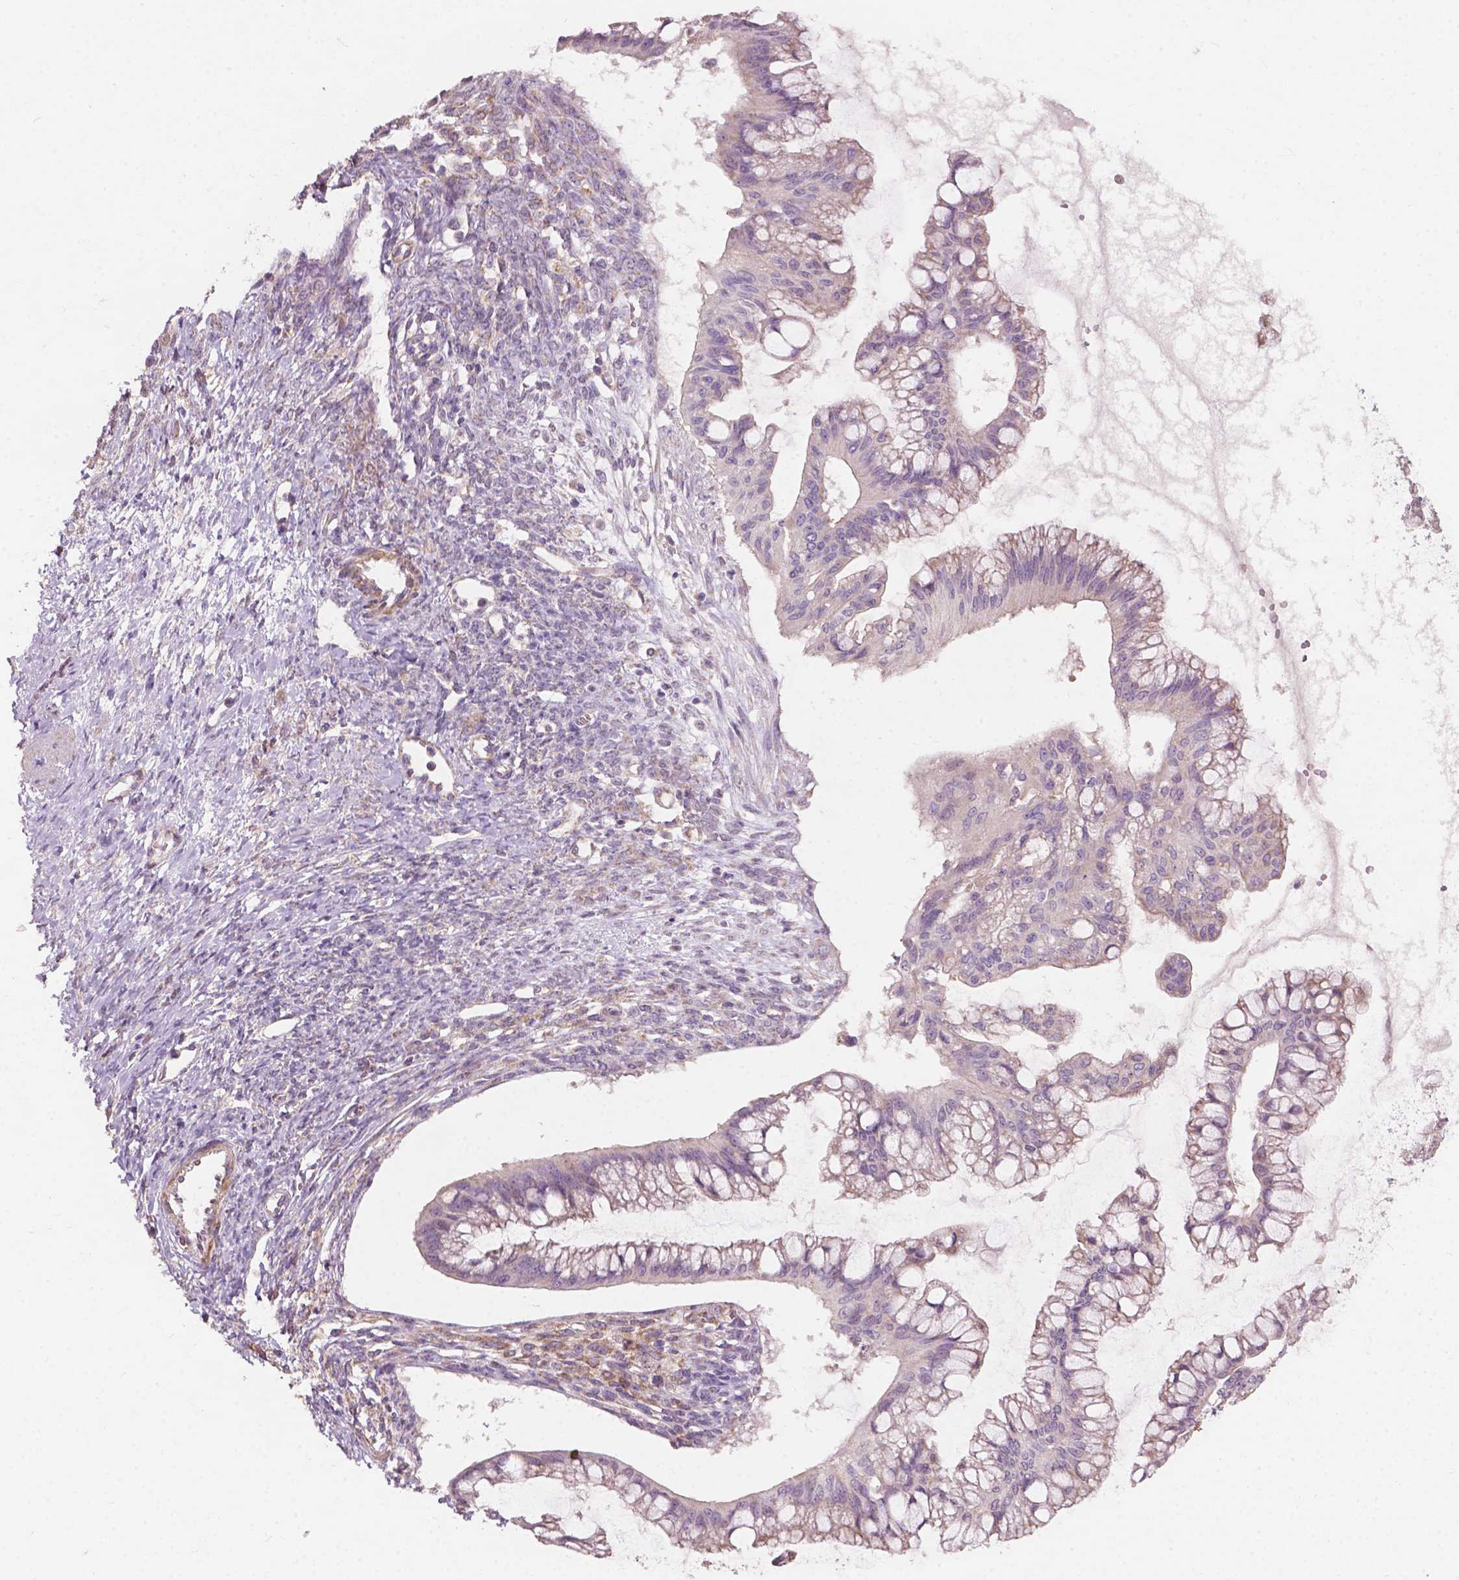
{"staining": {"intensity": "negative", "quantity": "none", "location": "none"}, "tissue": "ovarian cancer", "cell_type": "Tumor cells", "image_type": "cancer", "snomed": [{"axis": "morphology", "description": "Cystadenocarcinoma, mucinous, NOS"}, {"axis": "topography", "description": "Ovary"}], "caption": "Mucinous cystadenocarcinoma (ovarian) was stained to show a protein in brown. There is no significant staining in tumor cells. (IHC, brightfield microscopy, high magnification).", "gene": "NDUFA10", "patient": {"sex": "female", "age": 73}}